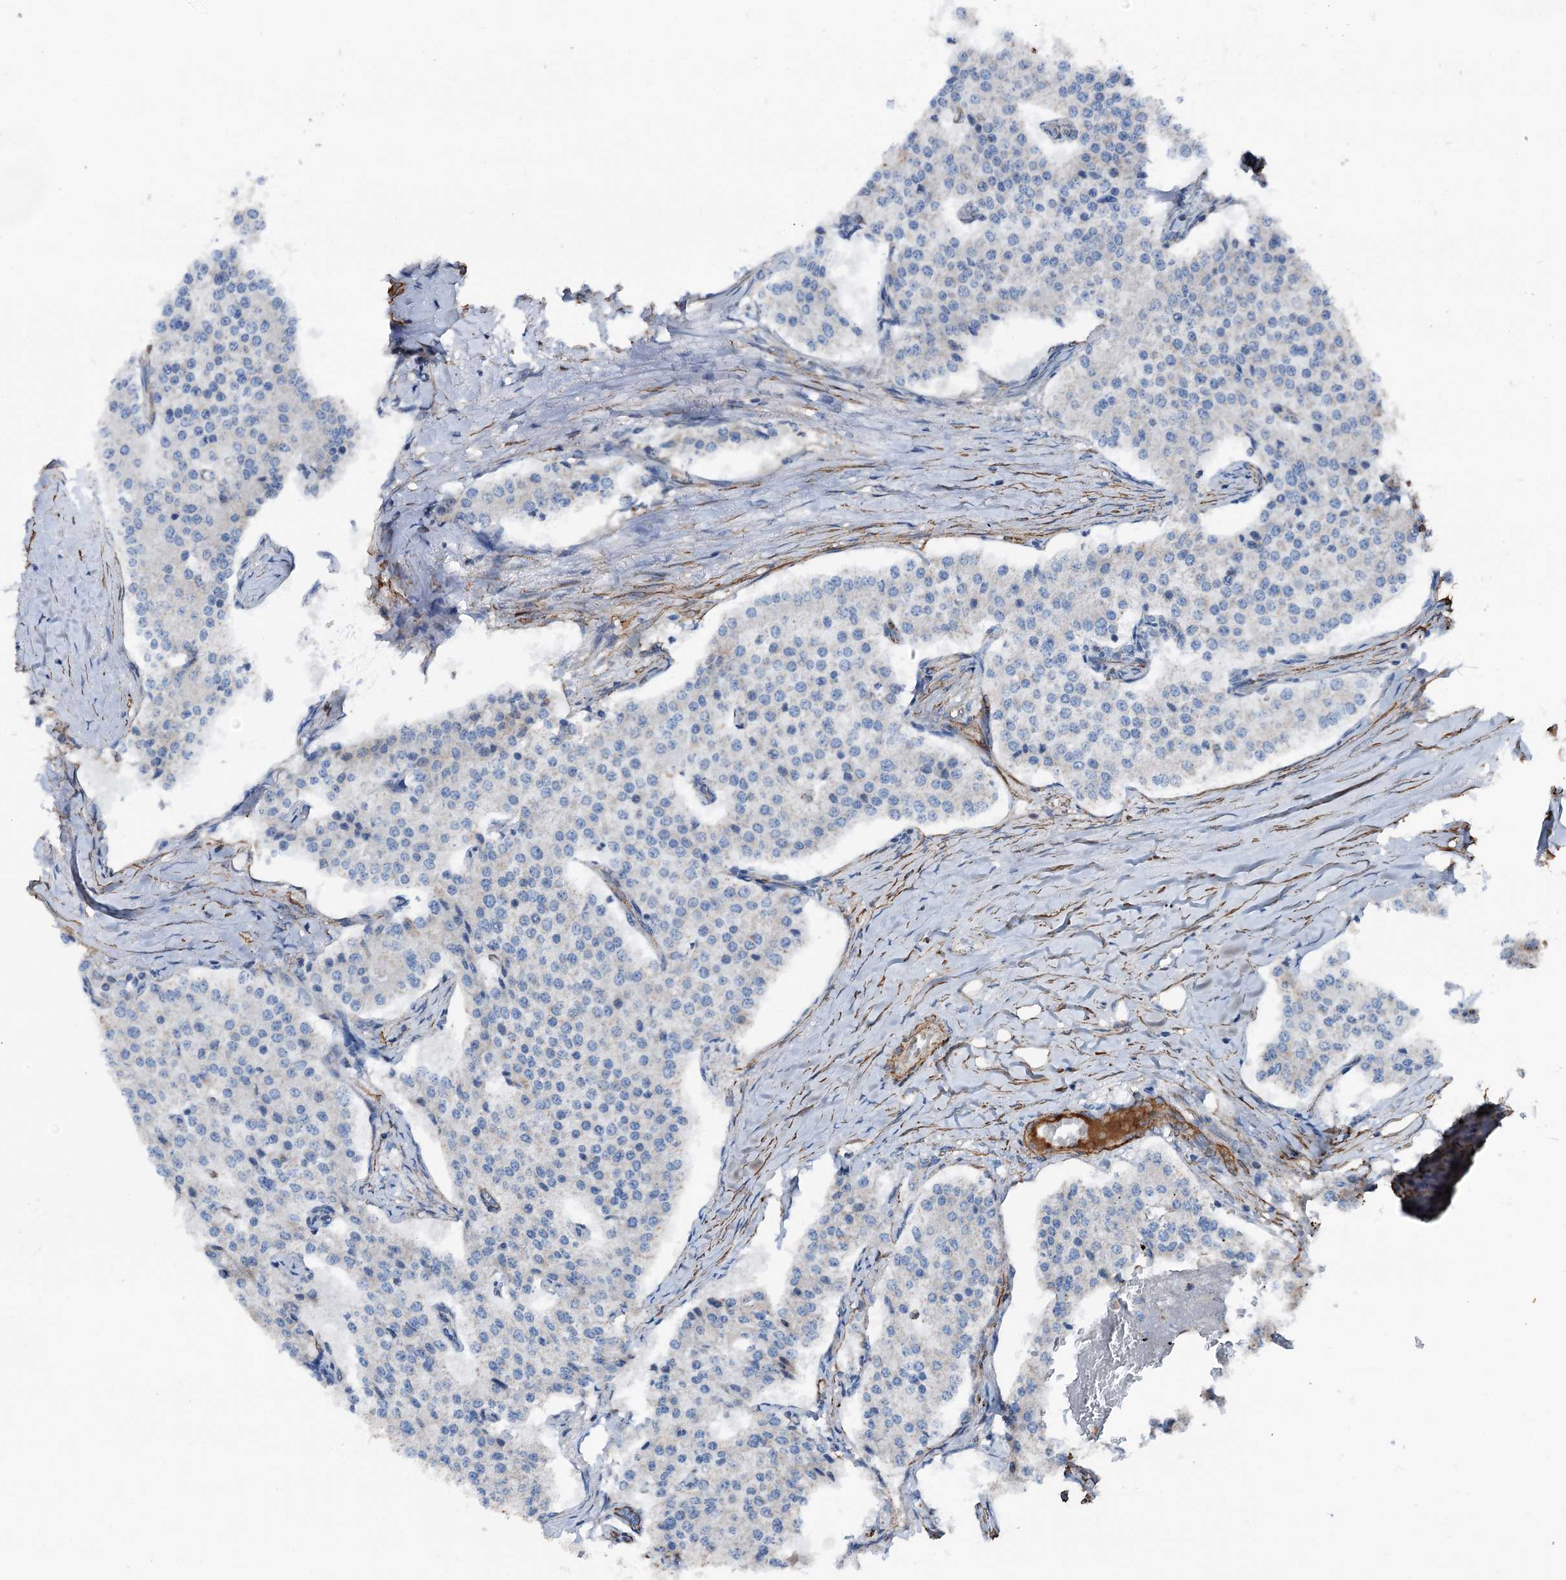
{"staining": {"intensity": "negative", "quantity": "none", "location": "none"}, "tissue": "carcinoid", "cell_type": "Tumor cells", "image_type": "cancer", "snomed": [{"axis": "morphology", "description": "Carcinoid, malignant, NOS"}, {"axis": "topography", "description": "Colon"}], "caption": "Tumor cells show no significant protein staining in carcinoid (malignant).", "gene": "DDIAS", "patient": {"sex": "female", "age": 52}}